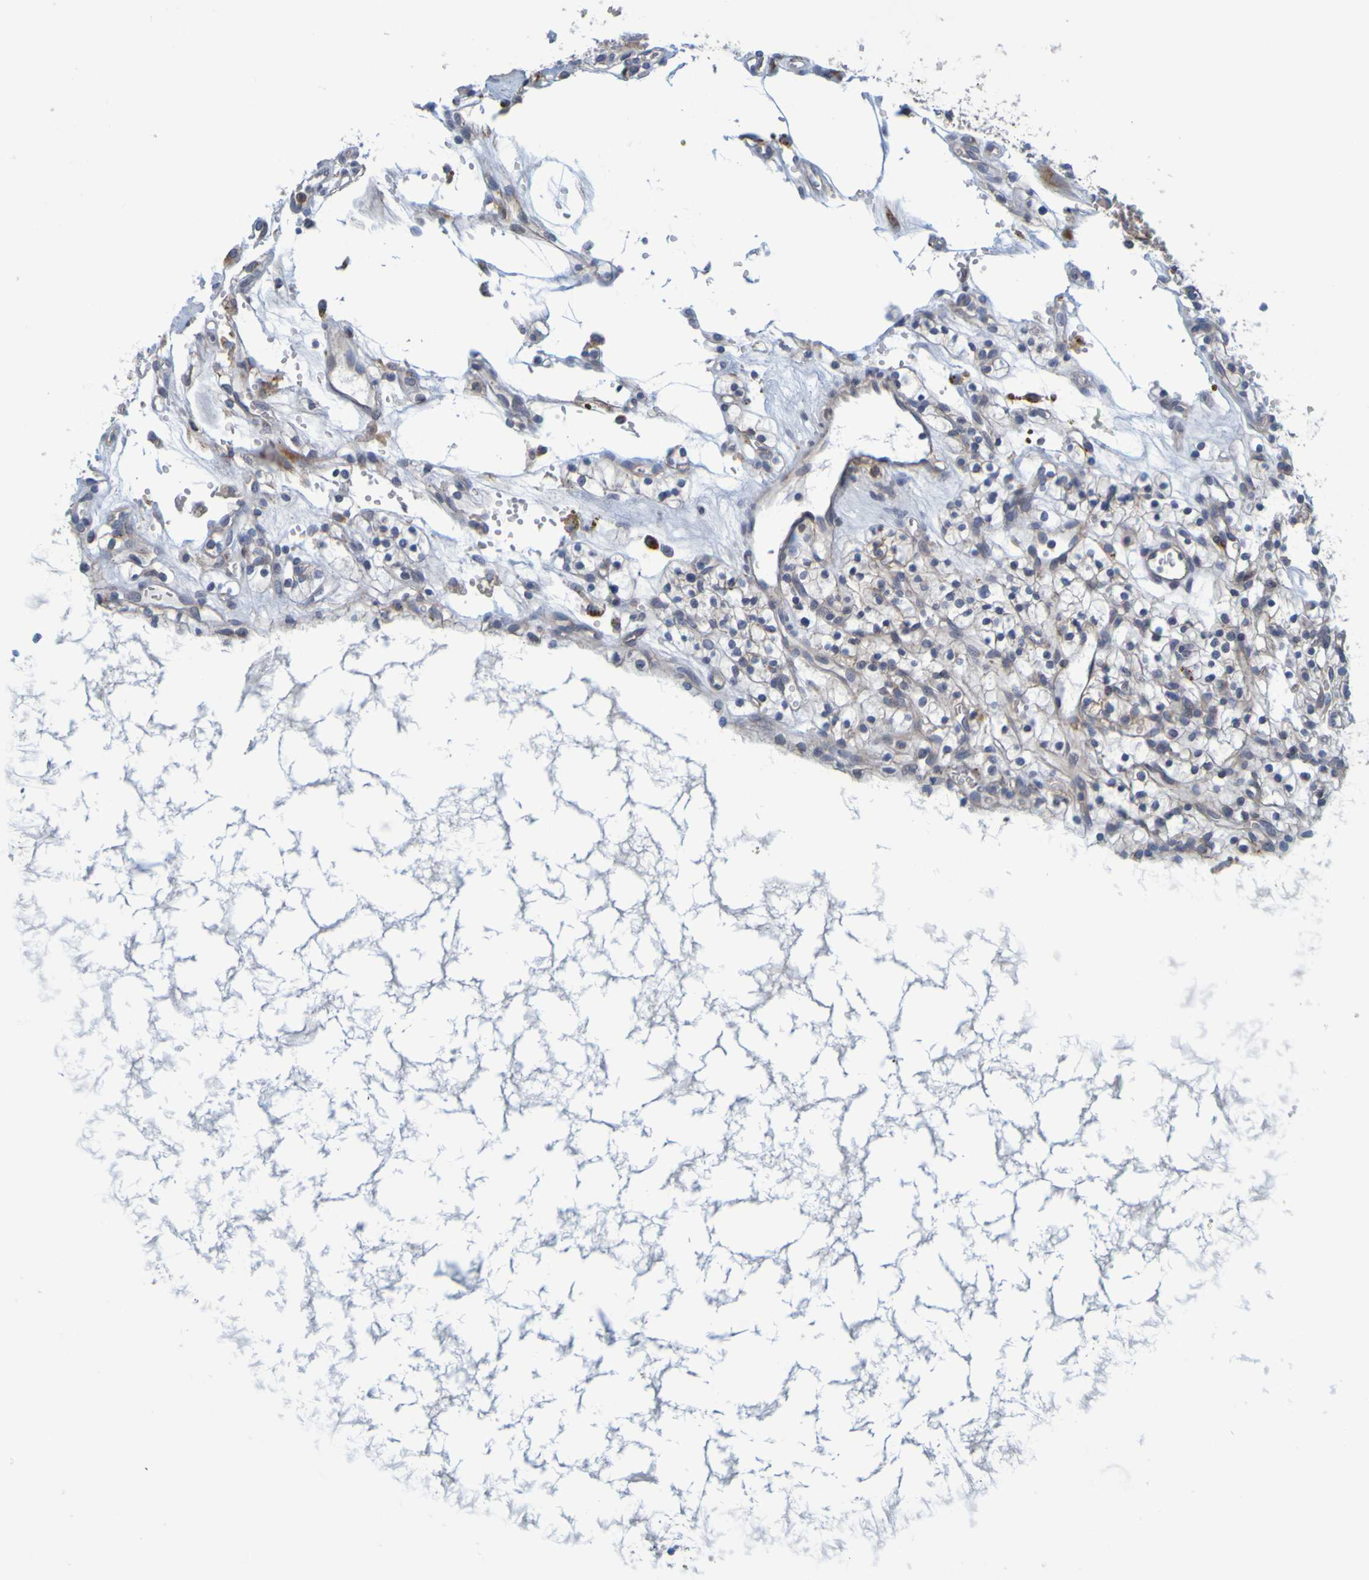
{"staining": {"intensity": "weak", "quantity": "<25%", "location": "cytoplasmic/membranous"}, "tissue": "renal cancer", "cell_type": "Tumor cells", "image_type": "cancer", "snomed": [{"axis": "morphology", "description": "Adenocarcinoma, NOS"}, {"axis": "topography", "description": "Kidney"}], "caption": "This histopathology image is of renal adenocarcinoma stained with immunohistochemistry (IHC) to label a protein in brown with the nuclei are counter-stained blue. There is no staining in tumor cells.", "gene": "SIL1", "patient": {"sex": "female", "age": 57}}